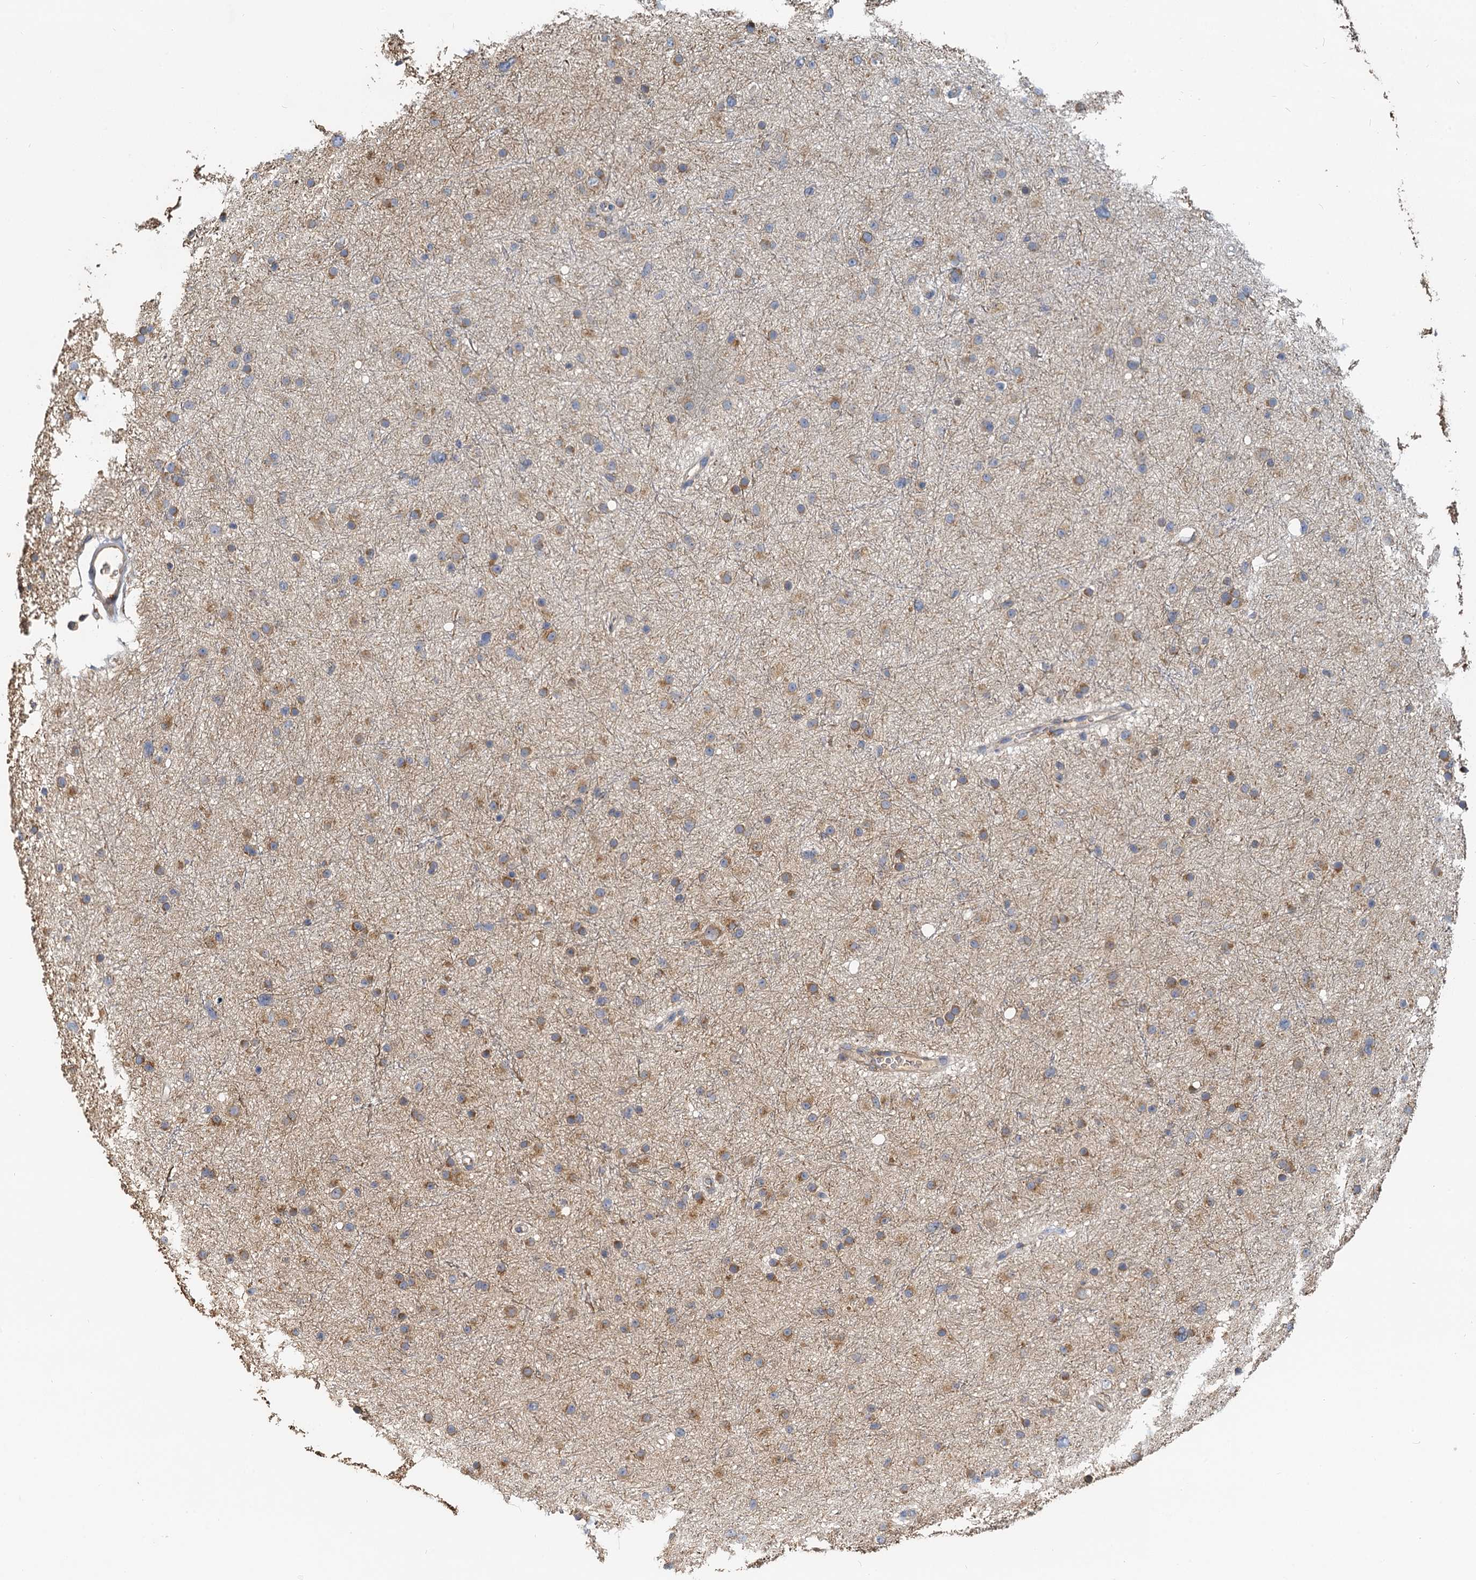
{"staining": {"intensity": "moderate", "quantity": "25%-75%", "location": "cytoplasmic/membranous"}, "tissue": "glioma", "cell_type": "Tumor cells", "image_type": "cancer", "snomed": [{"axis": "morphology", "description": "Glioma, malignant, Low grade"}, {"axis": "topography", "description": "Cerebral cortex"}], "caption": "About 25%-75% of tumor cells in malignant low-grade glioma display moderate cytoplasmic/membranous protein expression as visualized by brown immunohistochemical staining.", "gene": "NKAPD1", "patient": {"sex": "female", "age": 39}}